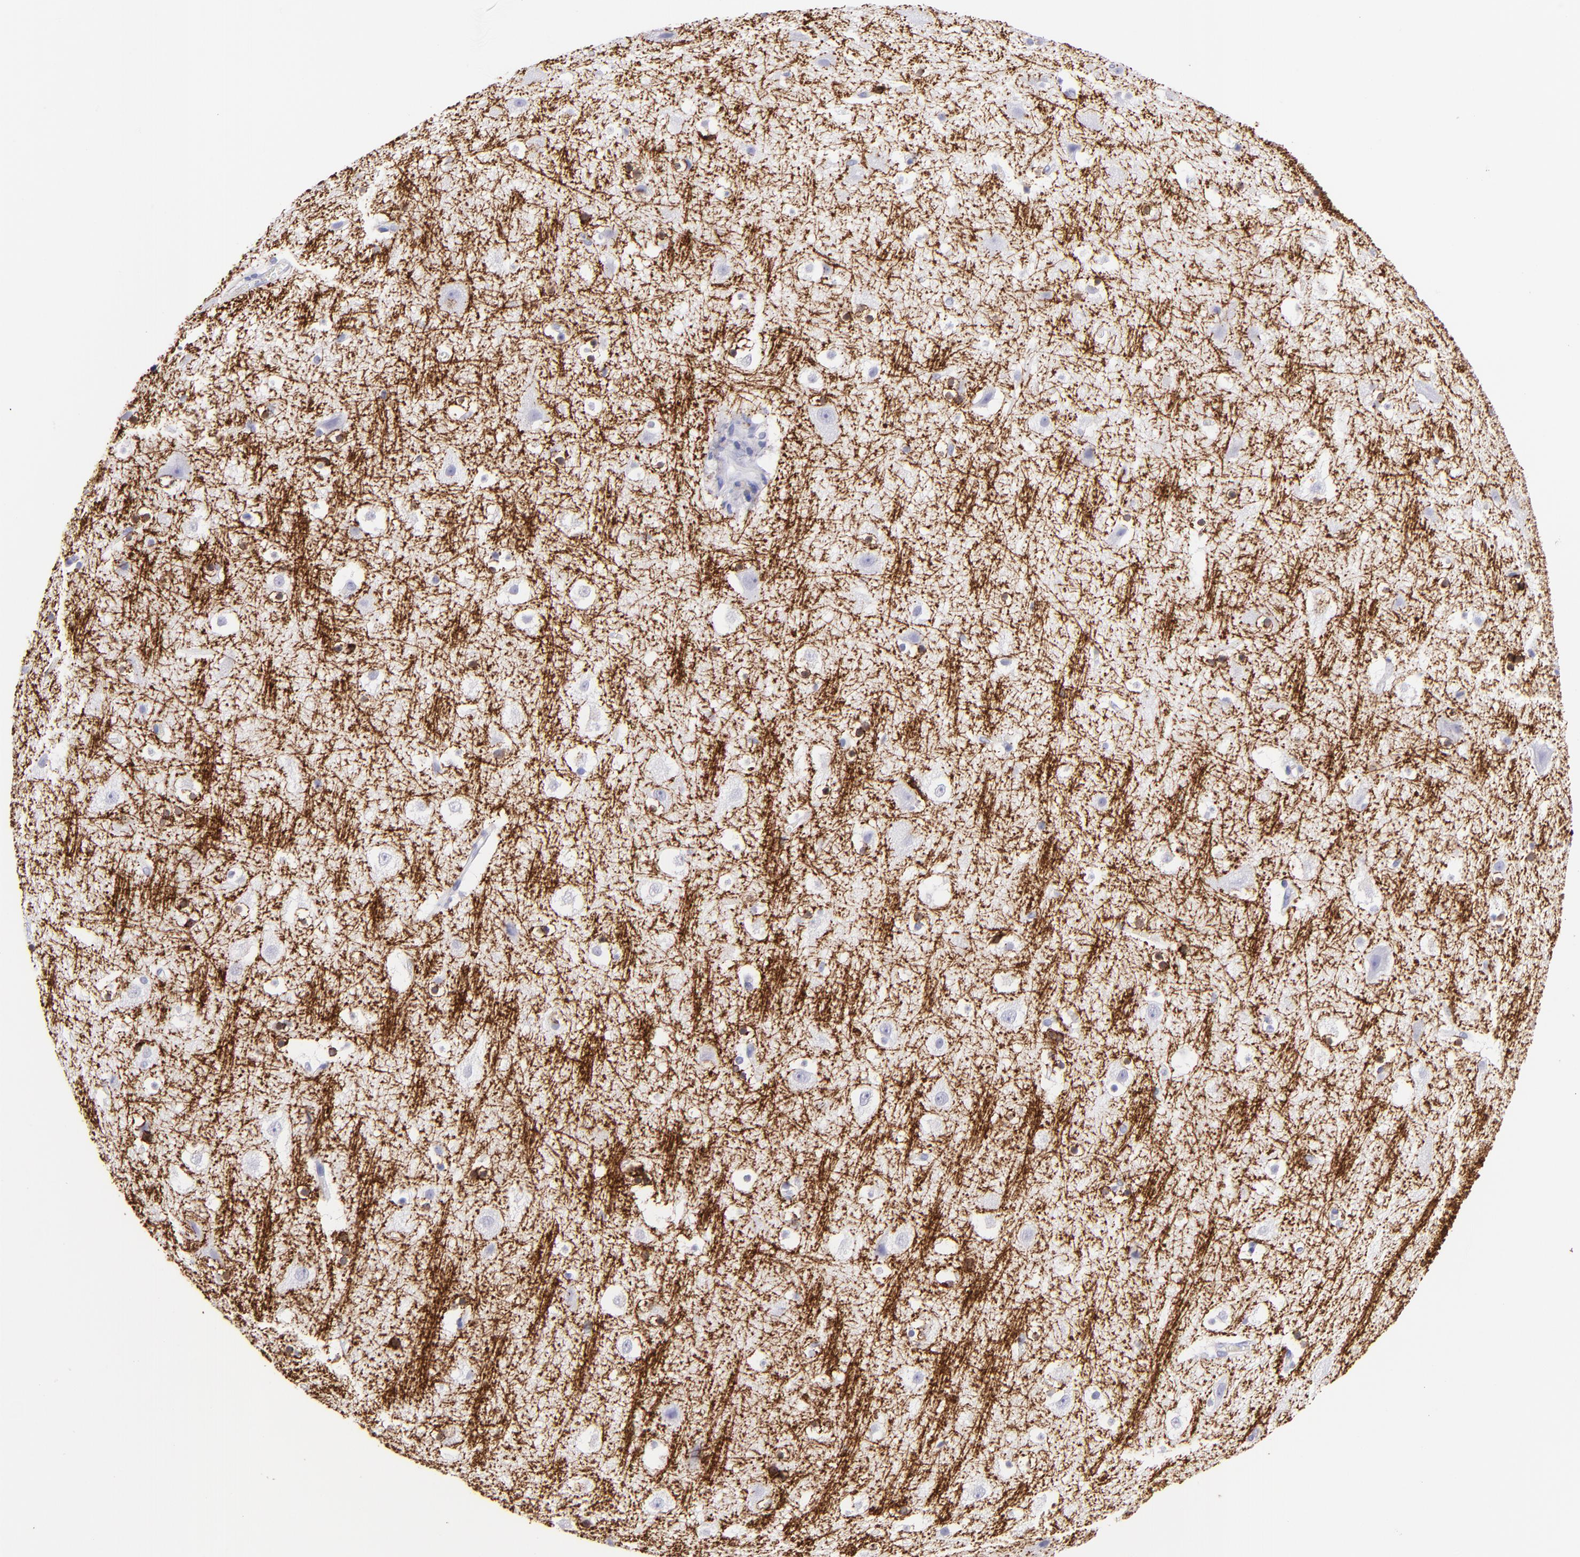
{"staining": {"intensity": "negative", "quantity": "none", "location": "none"}, "tissue": "cerebral cortex", "cell_type": "Endothelial cells", "image_type": "normal", "snomed": [{"axis": "morphology", "description": "Normal tissue, NOS"}, {"axis": "topography", "description": "Cerebral cortex"}], "caption": "A high-resolution photomicrograph shows IHC staining of normal cerebral cortex, which demonstrates no significant staining in endothelial cells.", "gene": "CNP", "patient": {"sex": "male", "age": 45}}